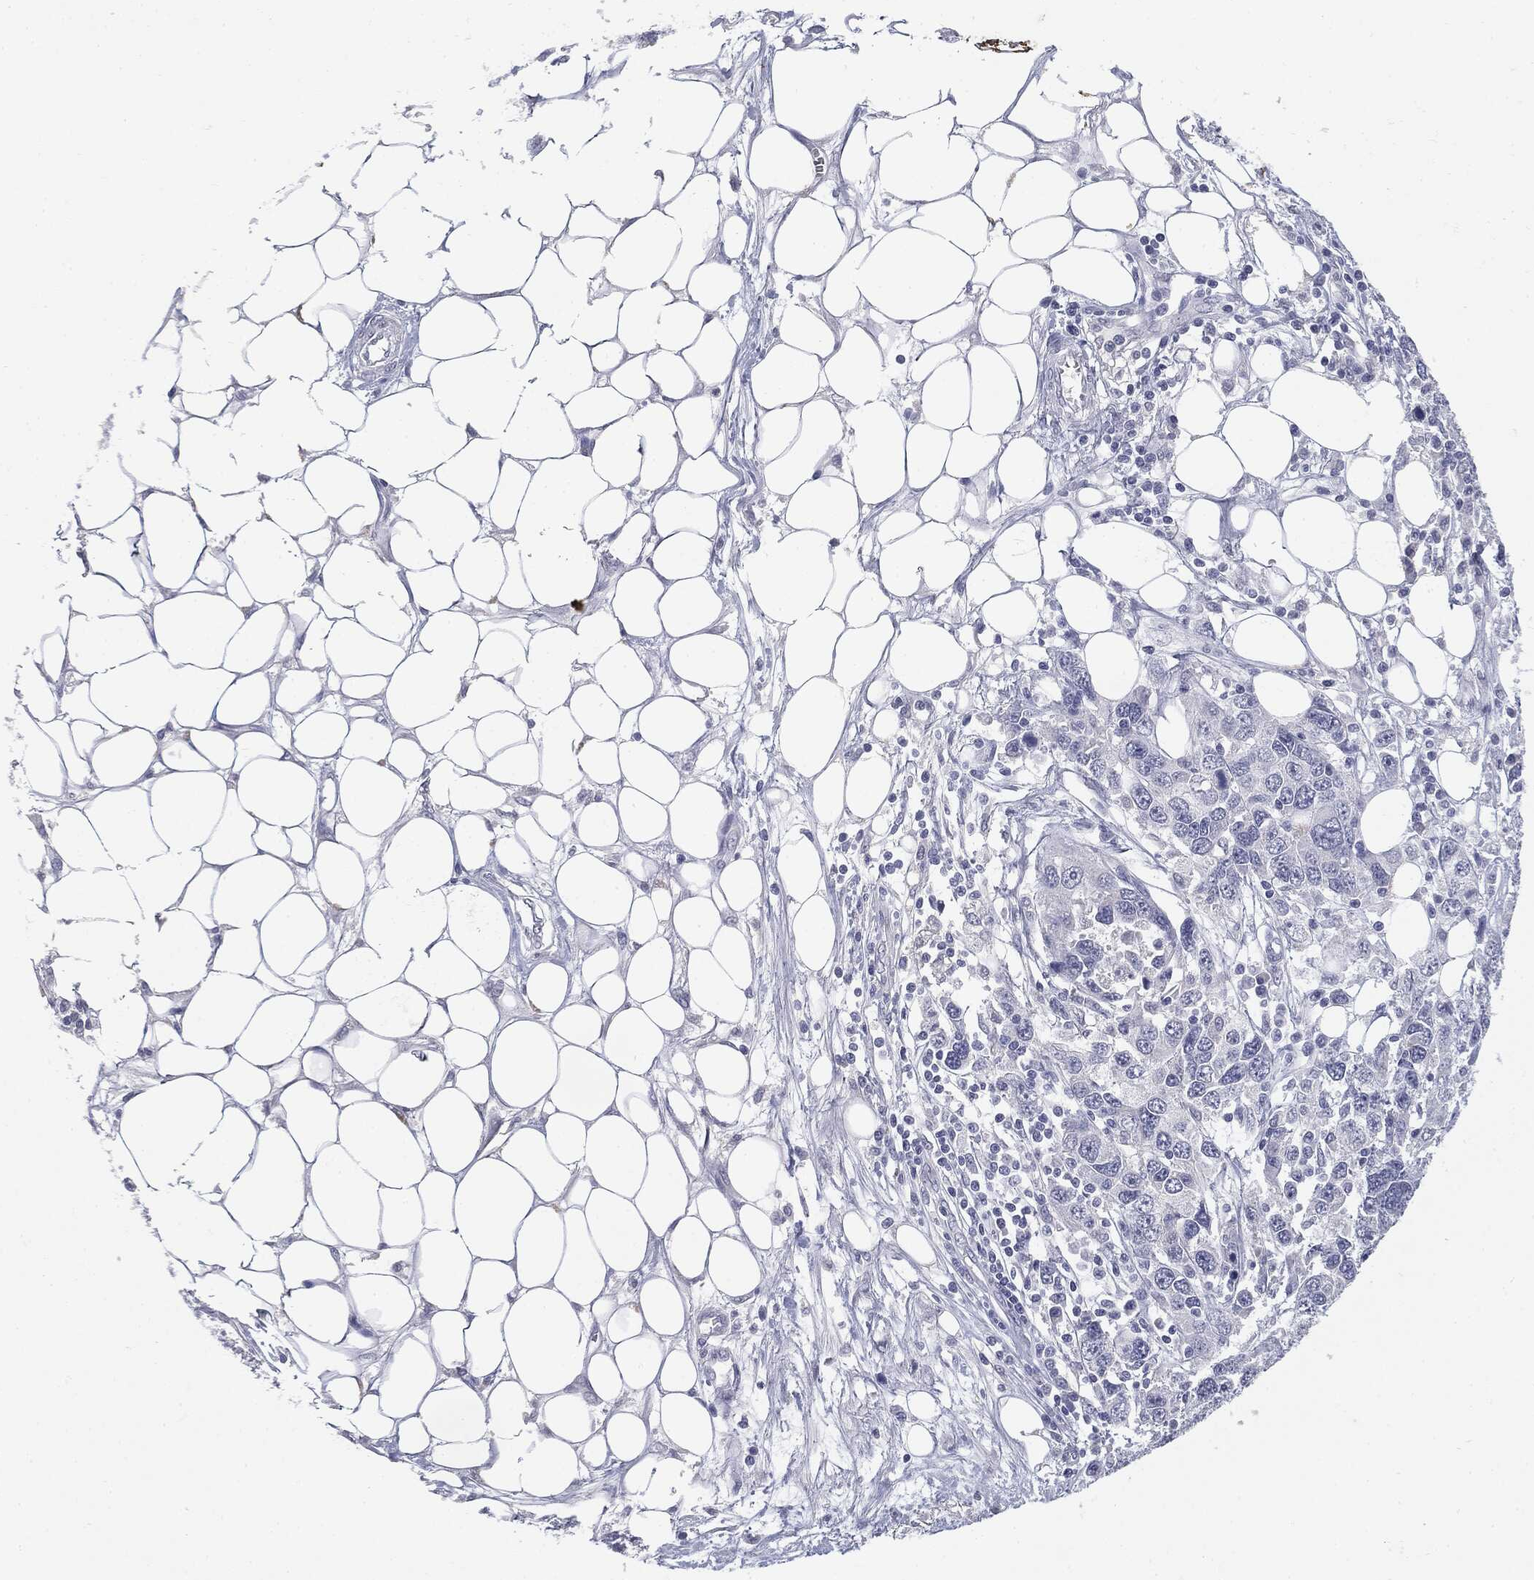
{"staining": {"intensity": "negative", "quantity": "none", "location": "none"}, "tissue": "ovarian cancer", "cell_type": "Tumor cells", "image_type": "cancer", "snomed": [{"axis": "morphology", "description": "Cystadenocarcinoma, serous, NOS"}, {"axis": "topography", "description": "Ovary"}], "caption": "There is no significant expression in tumor cells of ovarian cancer (serous cystadenocarcinoma).", "gene": "MUC1", "patient": {"sex": "female", "age": 76}}